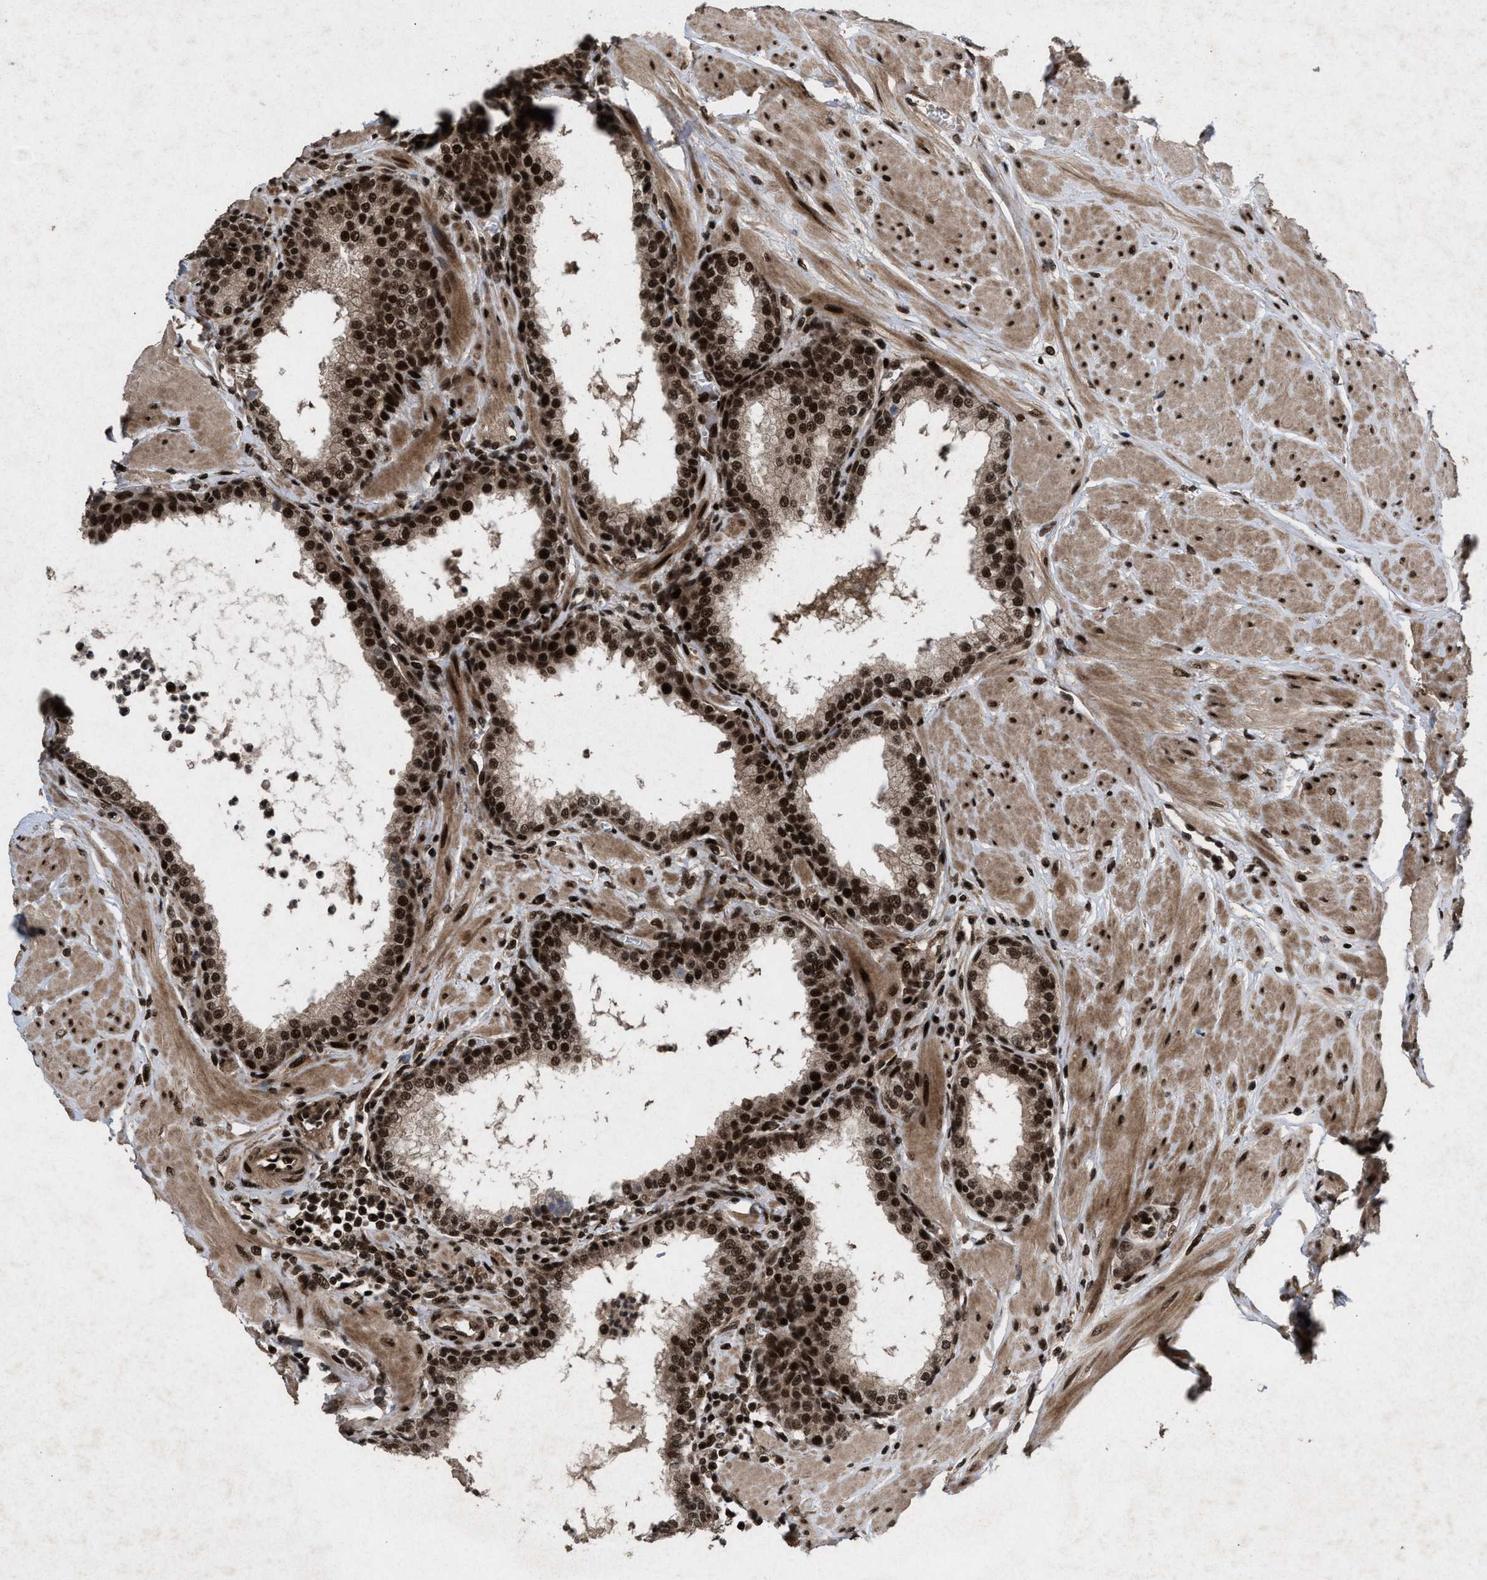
{"staining": {"intensity": "strong", "quantity": ">75%", "location": "cytoplasmic/membranous,nuclear"}, "tissue": "prostate", "cell_type": "Glandular cells", "image_type": "normal", "snomed": [{"axis": "morphology", "description": "Normal tissue, NOS"}, {"axis": "topography", "description": "Prostate"}], "caption": "Immunohistochemical staining of benign human prostate demonstrates high levels of strong cytoplasmic/membranous,nuclear expression in approximately >75% of glandular cells. (IHC, brightfield microscopy, high magnification).", "gene": "WIZ", "patient": {"sex": "male", "age": 51}}